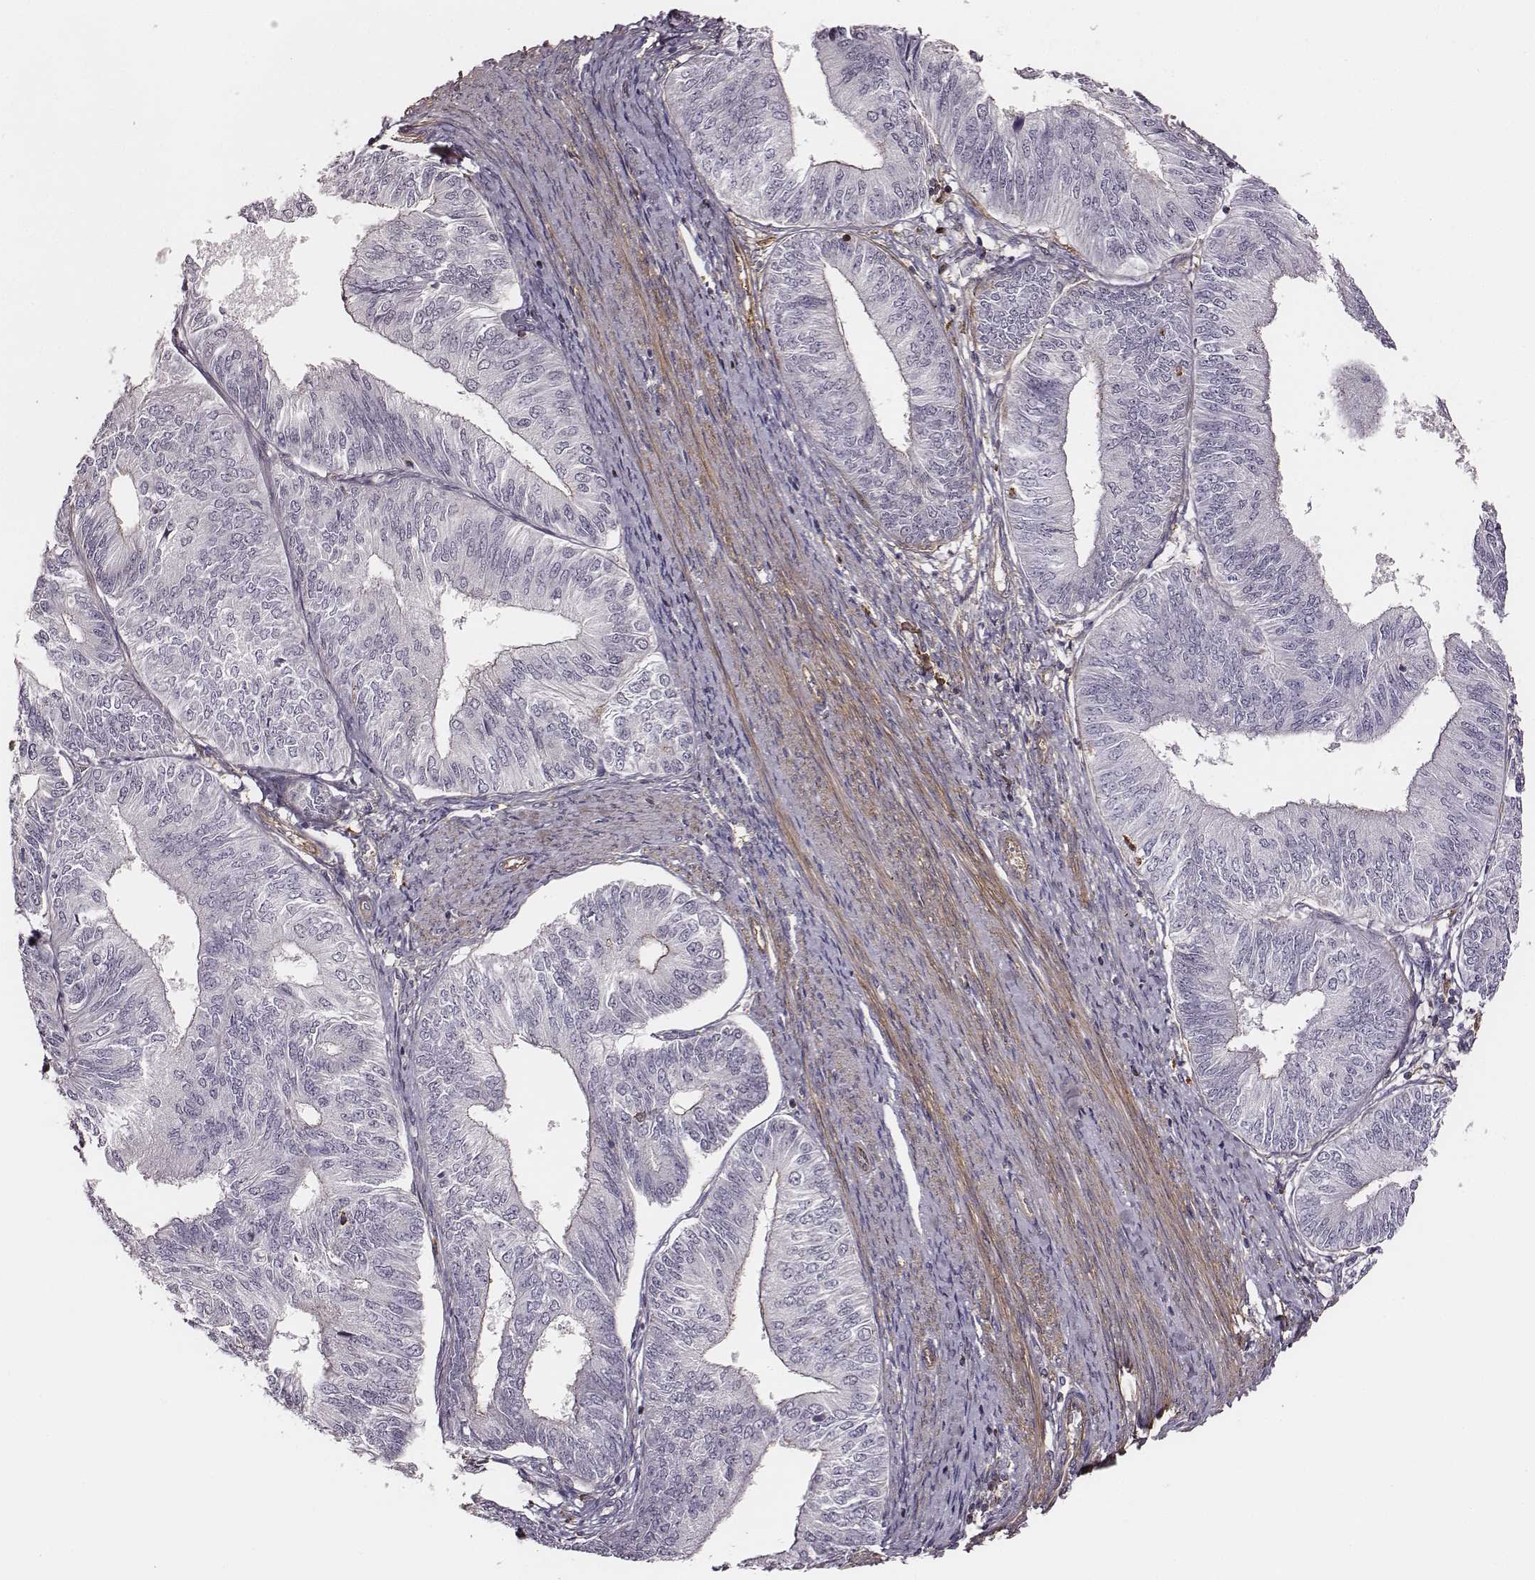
{"staining": {"intensity": "negative", "quantity": "none", "location": "none"}, "tissue": "endometrial cancer", "cell_type": "Tumor cells", "image_type": "cancer", "snomed": [{"axis": "morphology", "description": "Adenocarcinoma, NOS"}, {"axis": "topography", "description": "Endometrium"}], "caption": "An IHC image of endometrial cancer is shown. There is no staining in tumor cells of endometrial cancer.", "gene": "ZYX", "patient": {"sex": "female", "age": 58}}